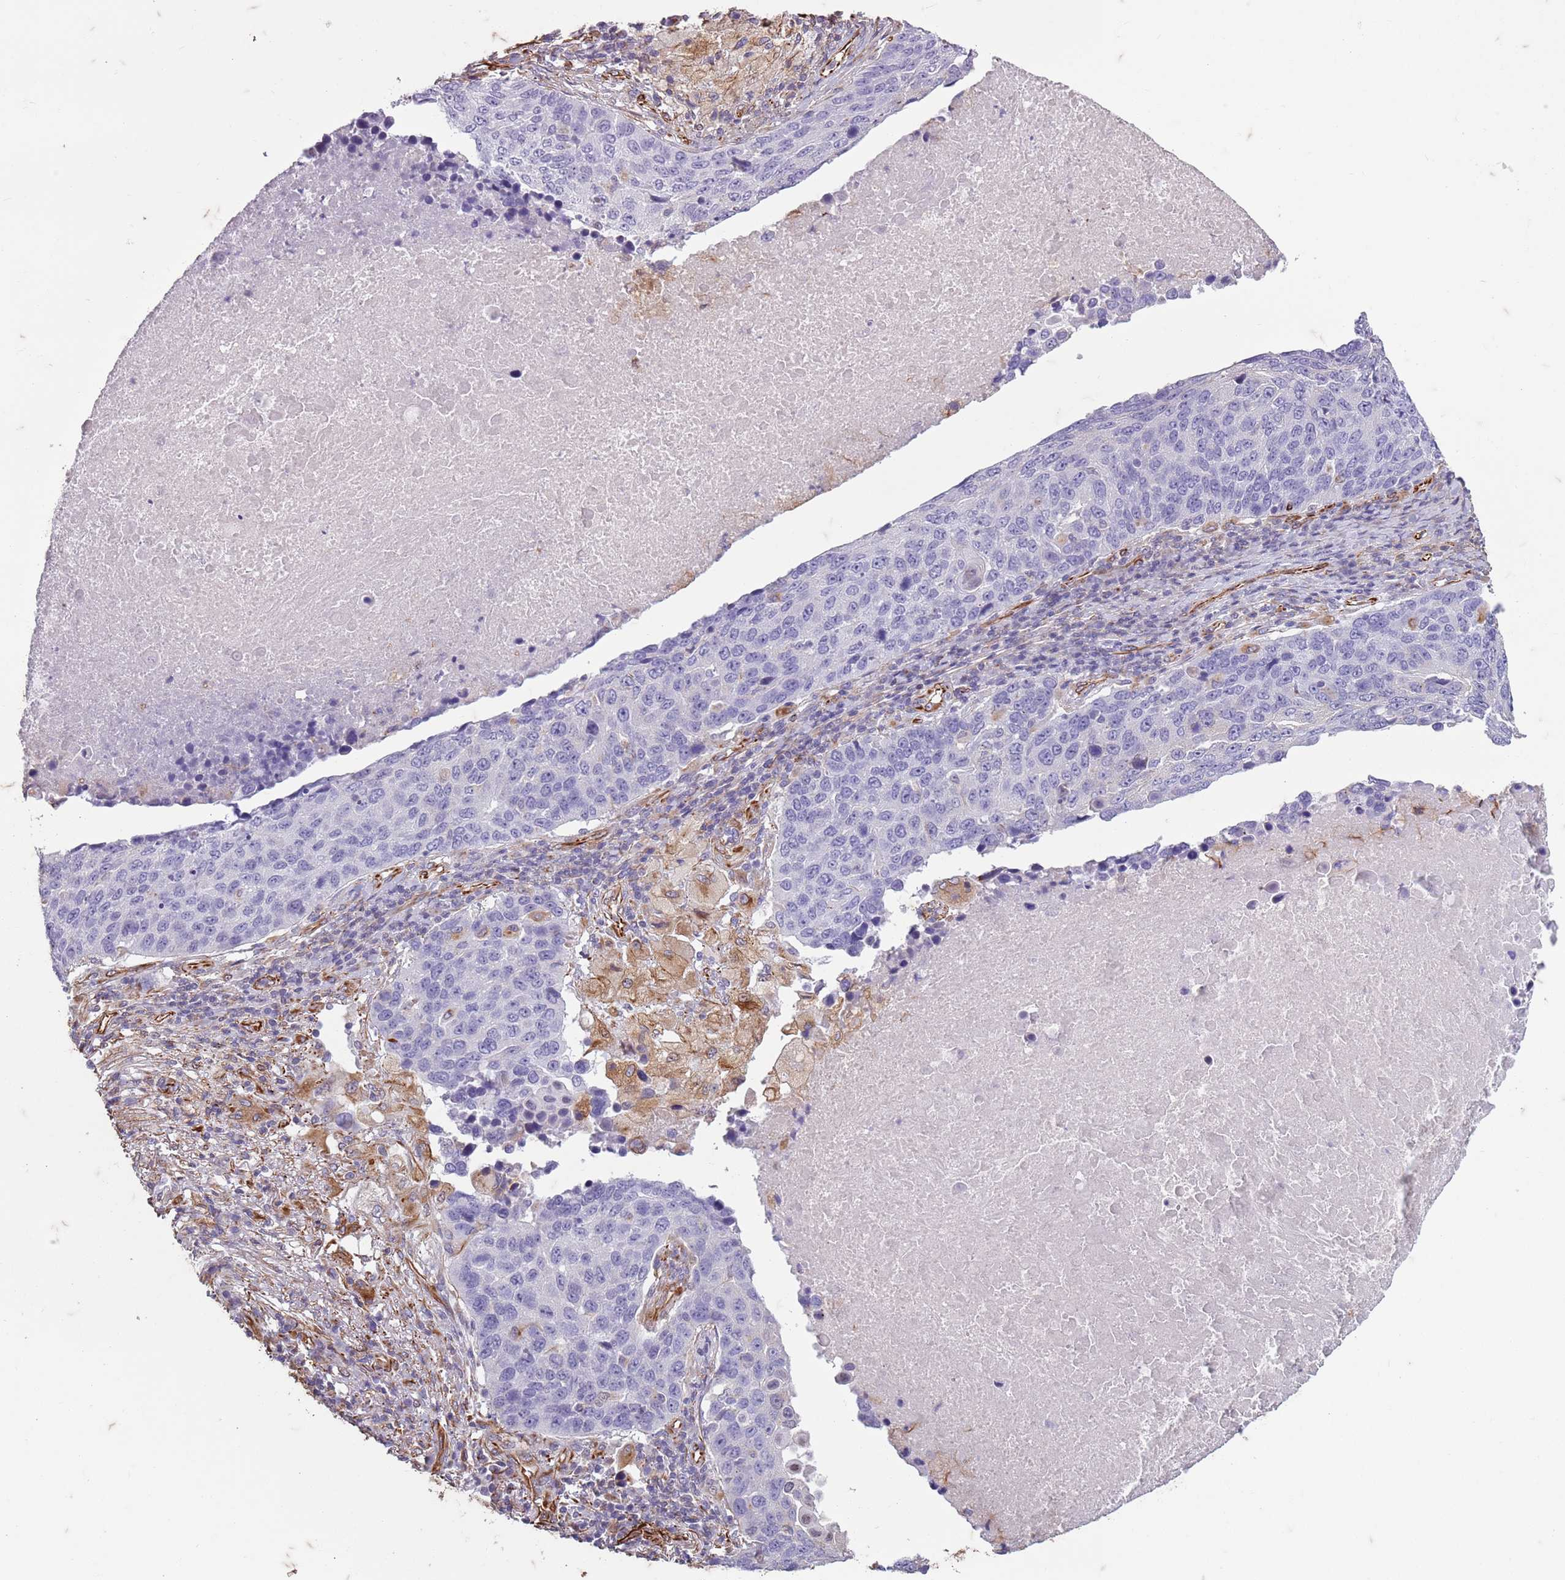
{"staining": {"intensity": "negative", "quantity": "none", "location": "none"}, "tissue": "lung cancer", "cell_type": "Tumor cells", "image_type": "cancer", "snomed": [{"axis": "morphology", "description": "Normal tissue, NOS"}, {"axis": "morphology", "description": "Squamous cell carcinoma, NOS"}, {"axis": "topography", "description": "Lymph node"}, {"axis": "topography", "description": "Lung"}], "caption": "DAB immunohistochemical staining of squamous cell carcinoma (lung) displays no significant staining in tumor cells. Brightfield microscopy of immunohistochemistry stained with DAB (3,3'-diaminobenzidine) (brown) and hematoxylin (blue), captured at high magnification.", "gene": "TAS2R38", "patient": {"sex": "male", "age": 66}}